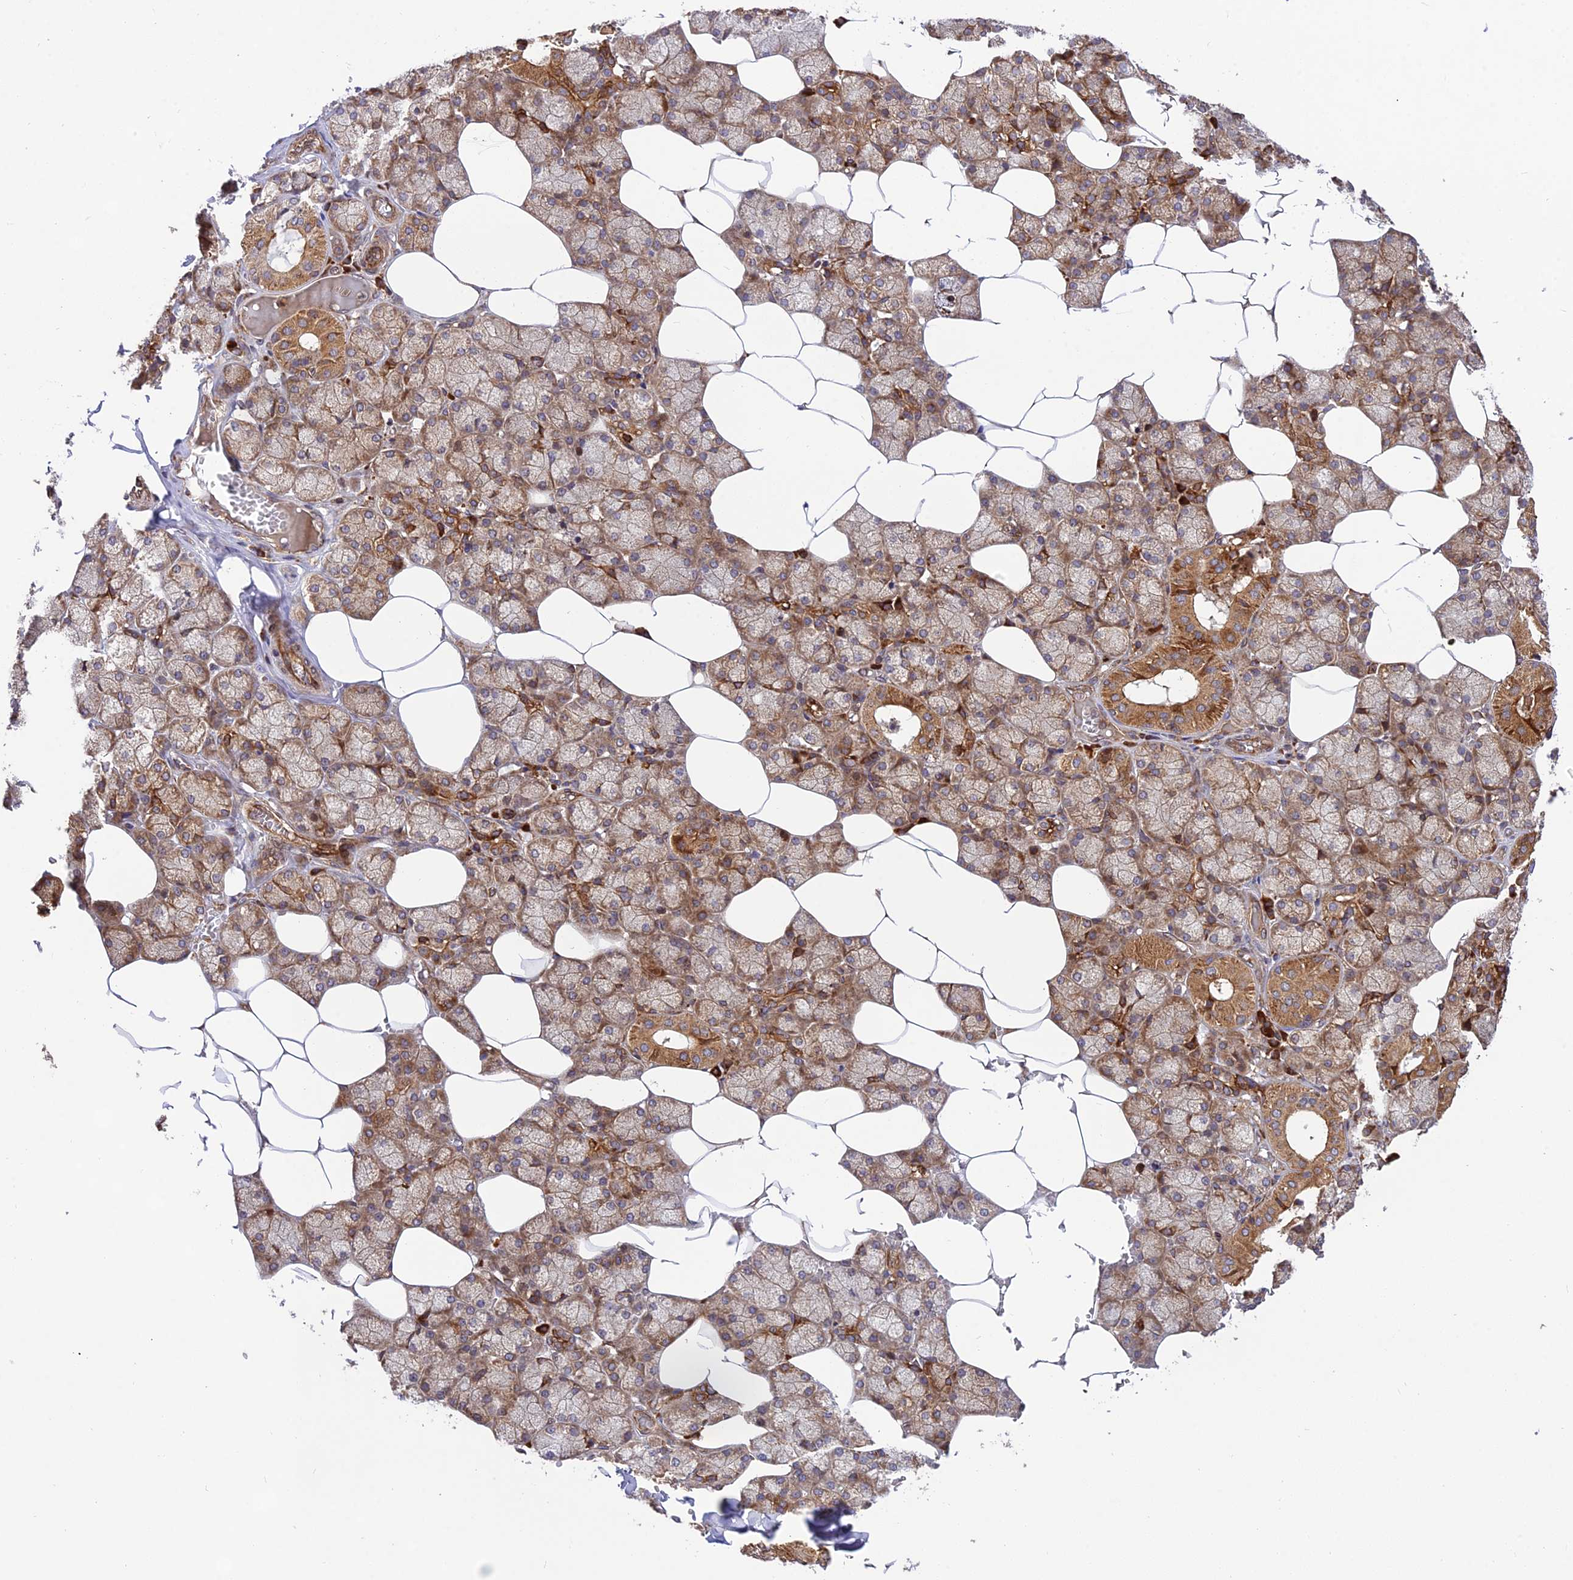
{"staining": {"intensity": "strong", "quantity": "25%-75%", "location": "cytoplasmic/membranous"}, "tissue": "salivary gland", "cell_type": "Glandular cells", "image_type": "normal", "snomed": [{"axis": "morphology", "description": "Normal tissue, NOS"}, {"axis": "topography", "description": "Salivary gland"}], "caption": "Unremarkable salivary gland displays strong cytoplasmic/membranous positivity in approximately 25%-75% of glandular cells, visualized by immunohistochemistry. (DAB (3,3'-diaminobenzidine) IHC, brown staining for protein, blue staining for nuclei).", "gene": "ROCK1", "patient": {"sex": "male", "age": 62}}